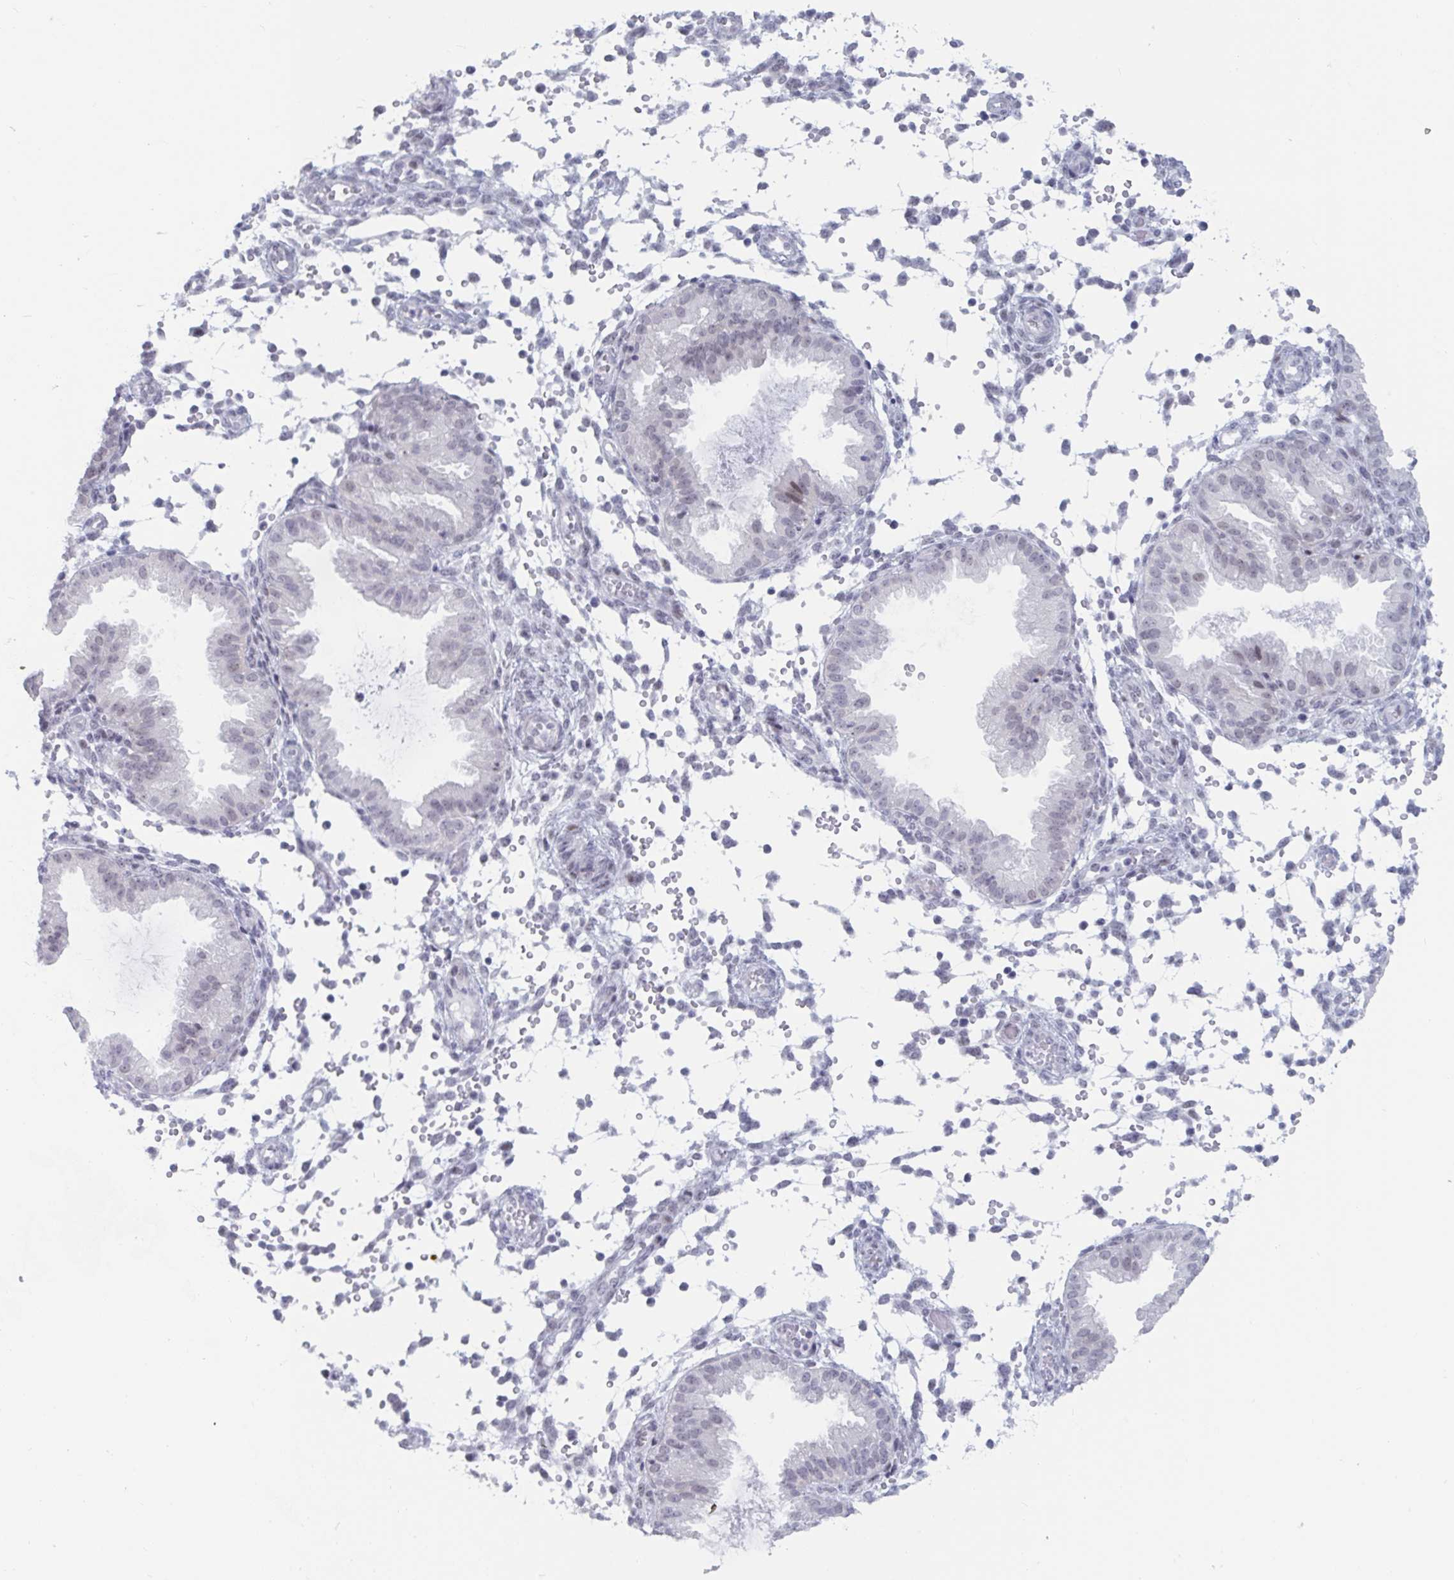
{"staining": {"intensity": "negative", "quantity": "none", "location": "none"}, "tissue": "endometrium", "cell_type": "Cells in endometrial stroma", "image_type": "normal", "snomed": [{"axis": "morphology", "description": "Normal tissue, NOS"}, {"axis": "topography", "description": "Endometrium"}], "caption": "DAB (3,3'-diaminobenzidine) immunohistochemical staining of benign human endometrium shows no significant expression in cells in endometrial stroma. Nuclei are stained in blue.", "gene": "NR1H2", "patient": {"sex": "female", "age": 33}}